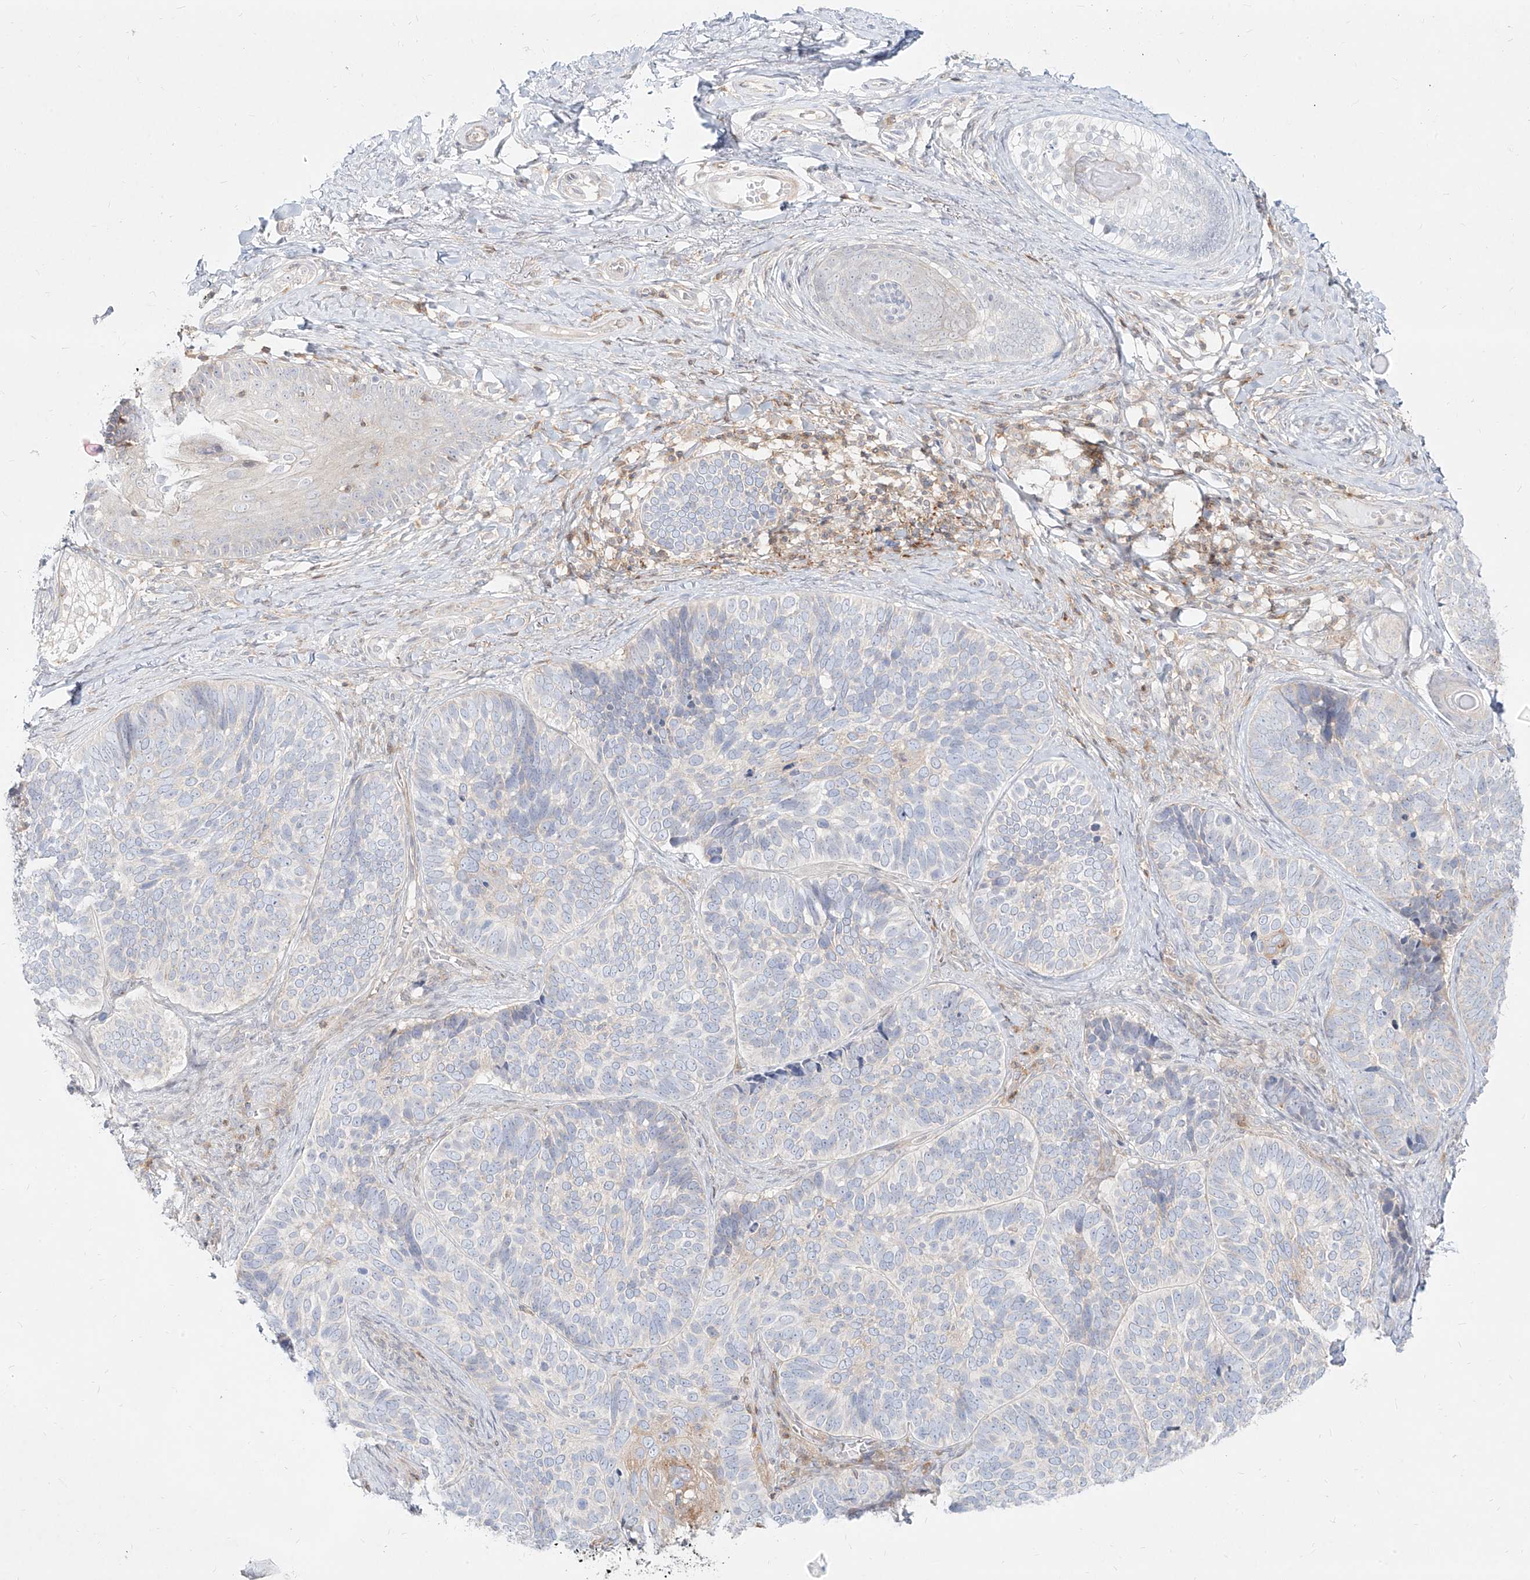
{"staining": {"intensity": "negative", "quantity": "none", "location": "none"}, "tissue": "skin cancer", "cell_type": "Tumor cells", "image_type": "cancer", "snomed": [{"axis": "morphology", "description": "Basal cell carcinoma"}, {"axis": "topography", "description": "Skin"}], "caption": "Human skin cancer stained for a protein using IHC exhibits no staining in tumor cells.", "gene": "SLC2A12", "patient": {"sex": "male", "age": 62}}